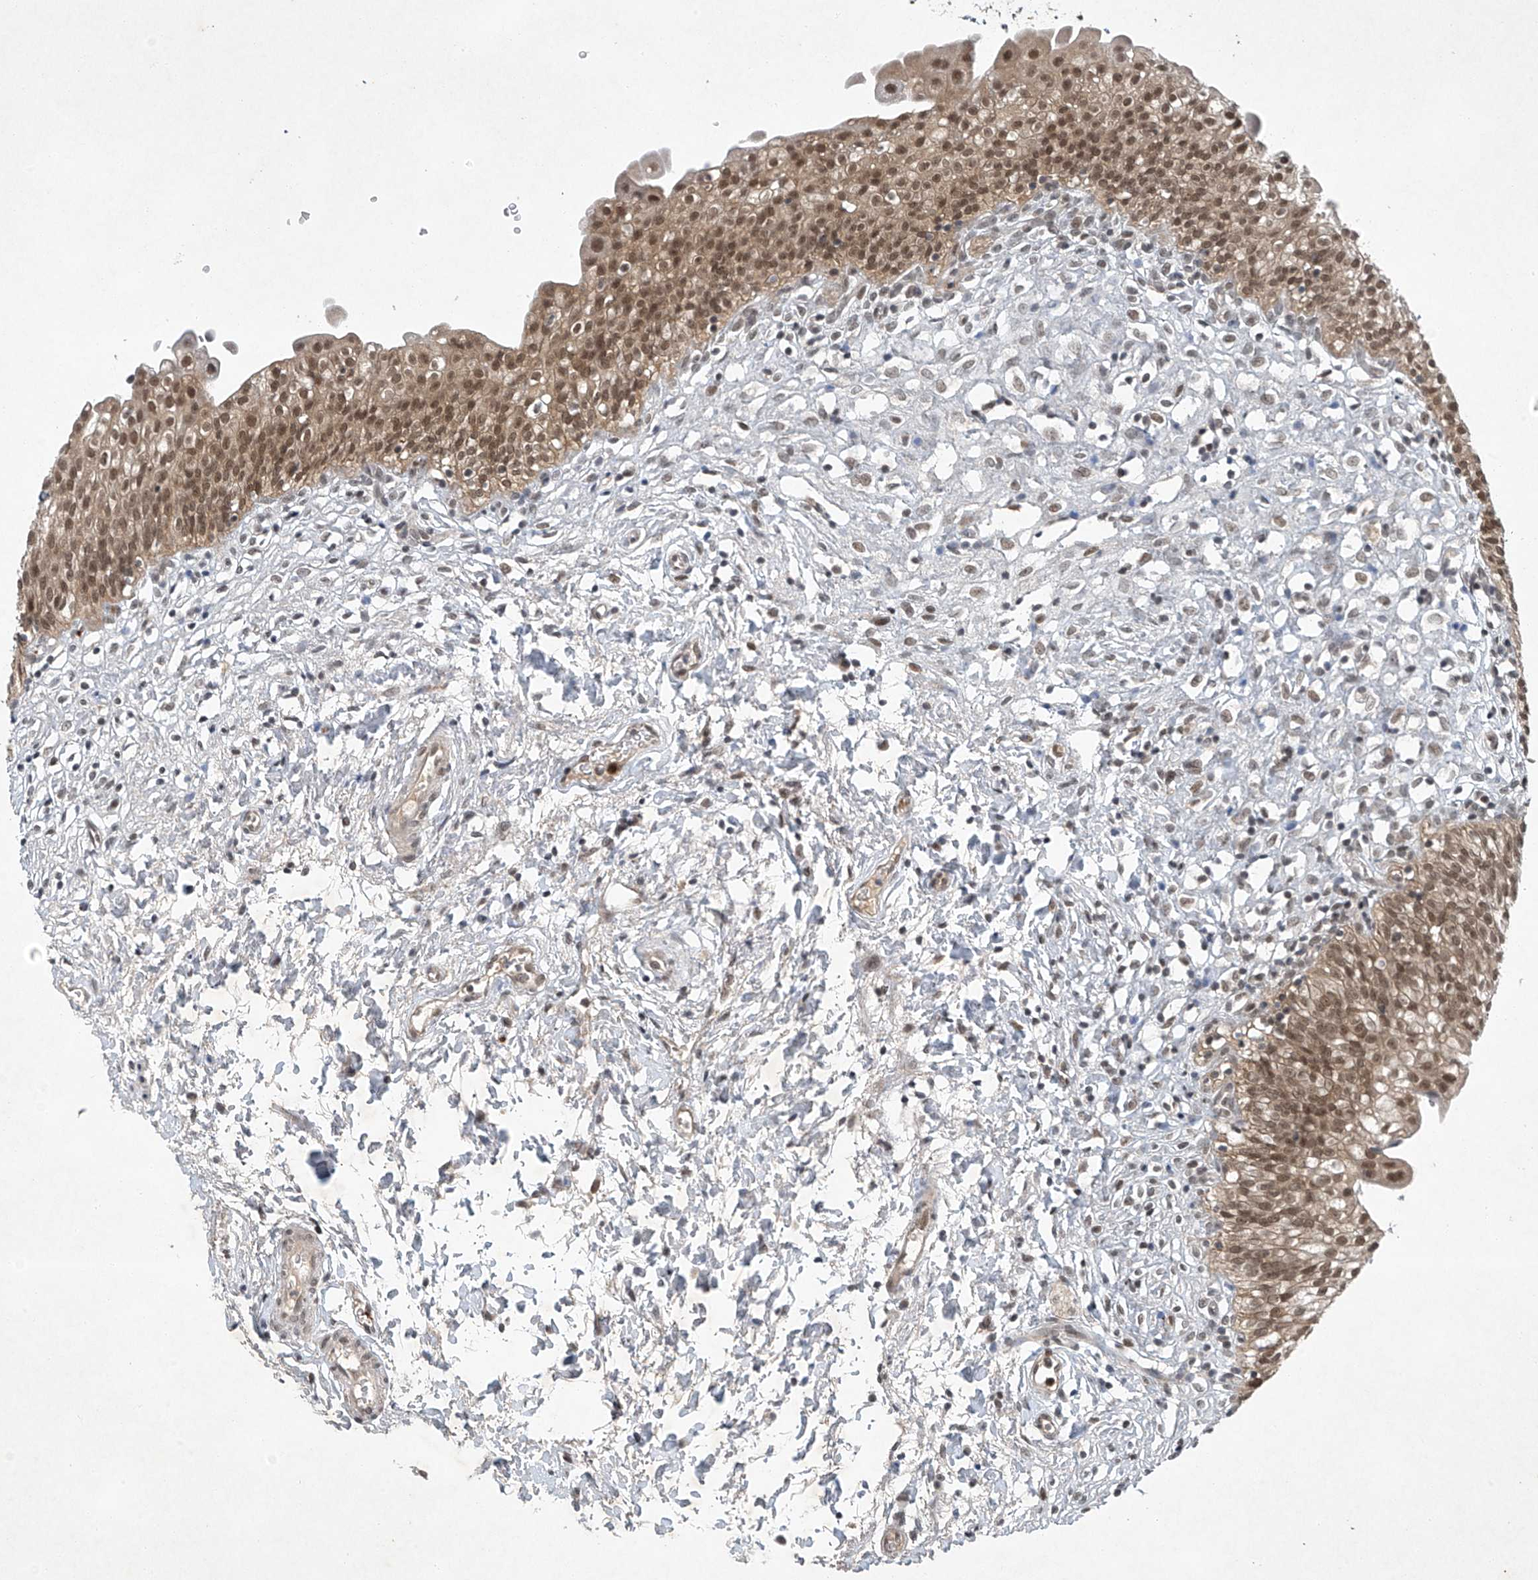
{"staining": {"intensity": "moderate", "quantity": ">75%", "location": "cytoplasmic/membranous,nuclear"}, "tissue": "urinary bladder", "cell_type": "Urothelial cells", "image_type": "normal", "snomed": [{"axis": "morphology", "description": "Normal tissue, NOS"}, {"axis": "topography", "description": "Urinary bladder"}], "caption": "A histopathology image of human urinary bladder stained for a protein displays moderate cytoplasmic/membranous,nuclear brown staining in urothelial cells.", "gene": "TAF8", "patient": {"sex": "male", "age": 55}}